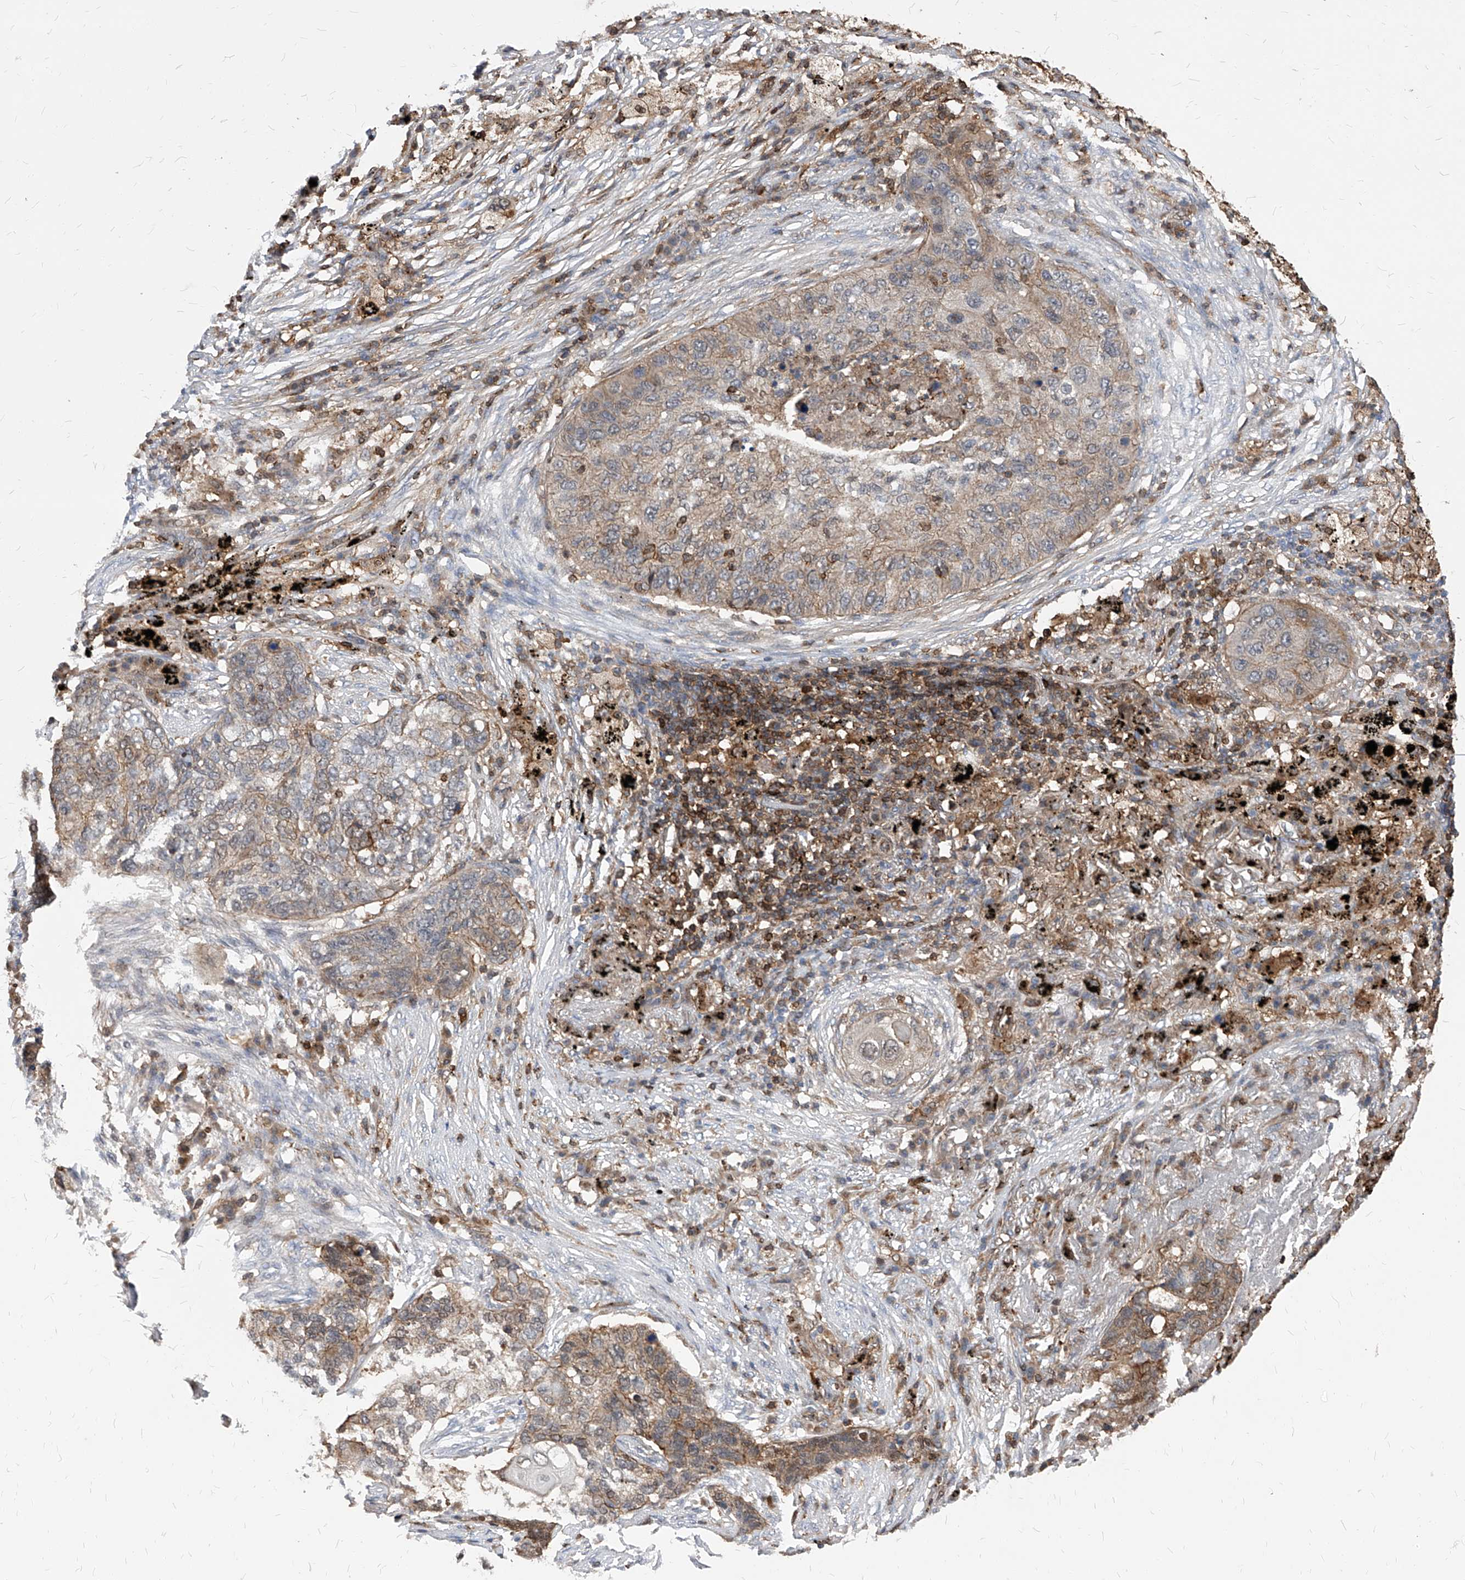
{"staining": {"intensity": "weak", "quantity": "25%-75%", "location": "cytoplasmic/membranous"}, "tissue": "lung cancer", "cell_type": "Tumor cells", "image_type": "cancer", "snomed": [{"axis": "morphology", "description": "Squamous cell carcinoma, NOS"}, {"axis": "topography", "description": "Lung"}], "caption": "A brown stain labels weak cytoplasmic/membranous staining of a protein in lung cancer (squamous cell carcinoma) tumor cells.", "gene": "ABRACL", "patient": {"sex": "female", "age": 63}}